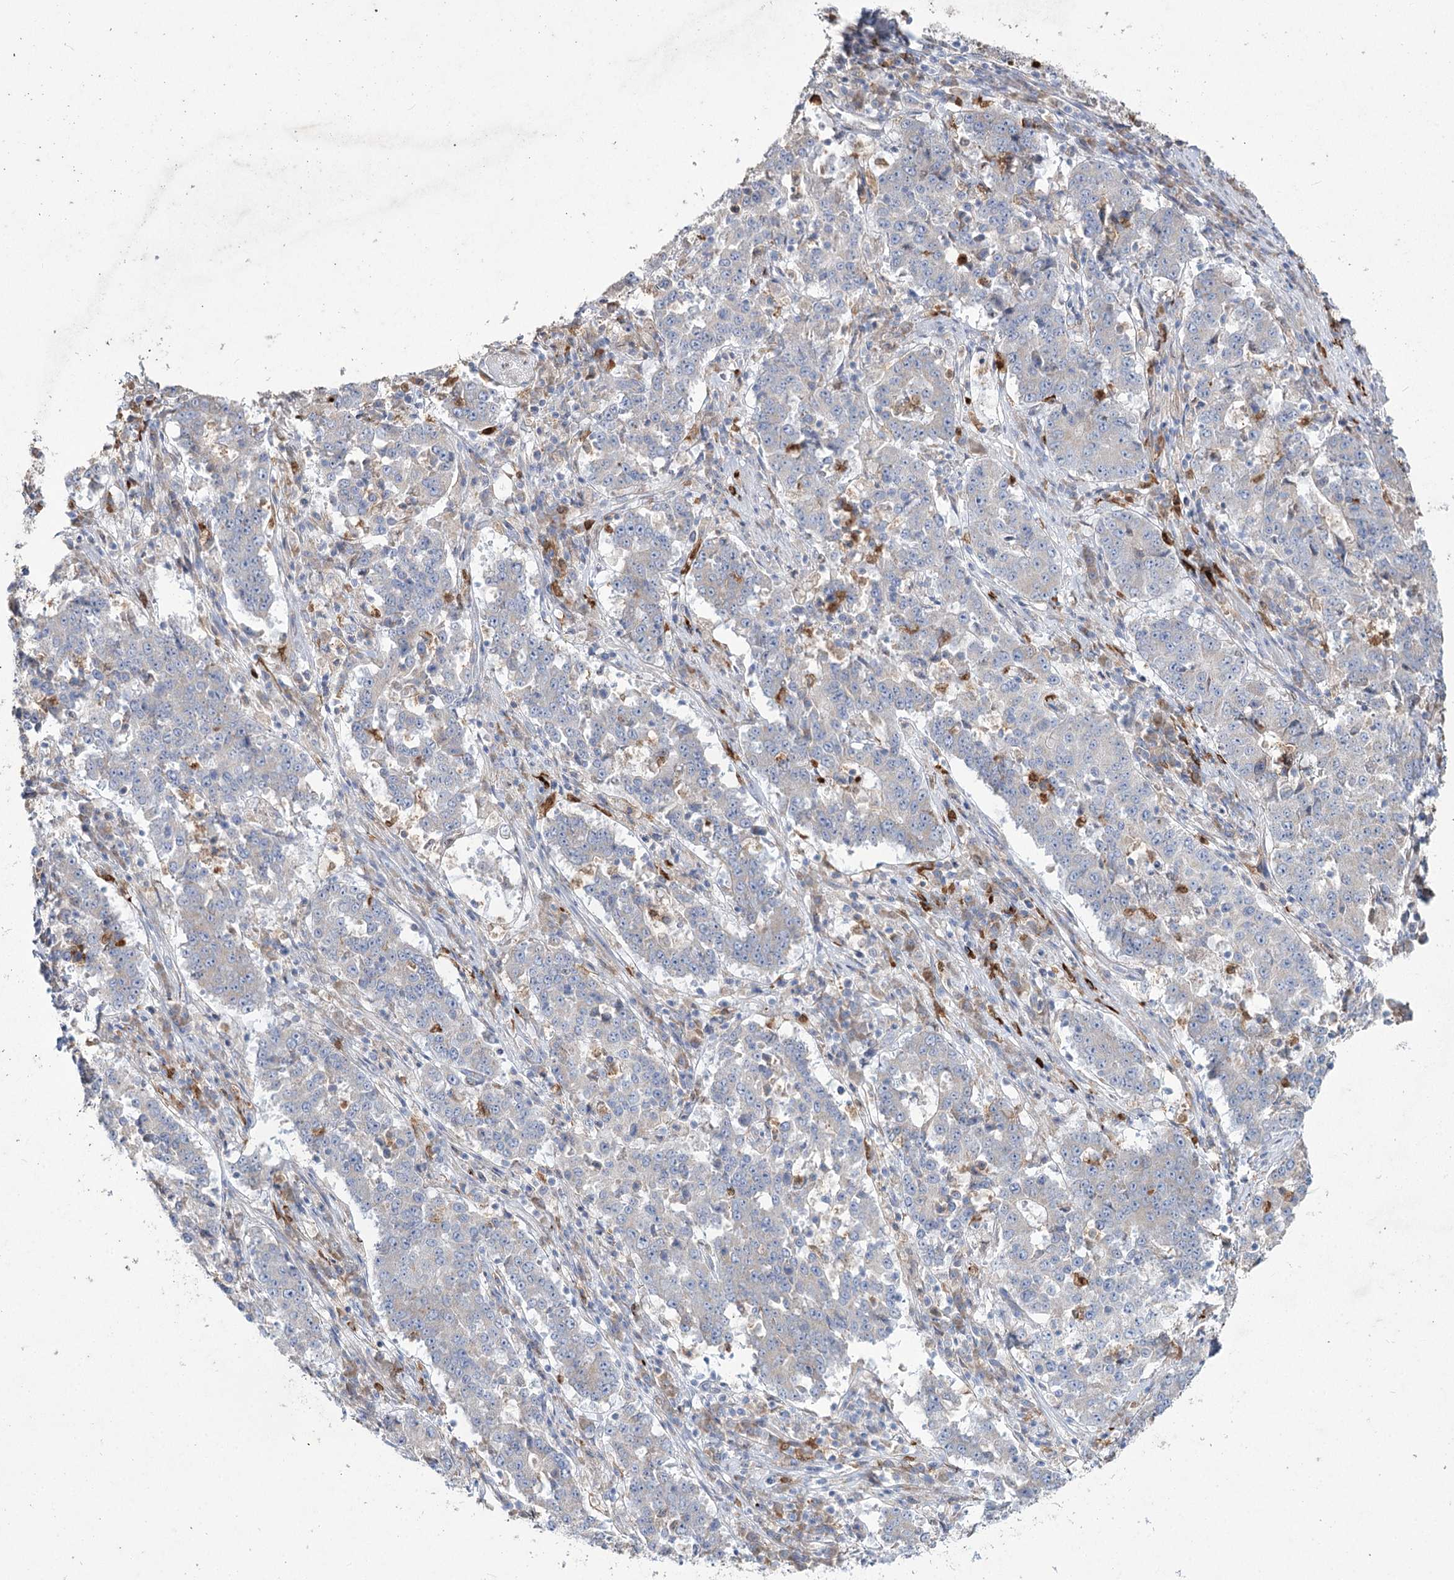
{"staining": {"intensity": "negative", "quantity": "none", "location": "none"}, "tissue": "stomach cancer", "cell_type": "Tumor cells", "image_type": "cancer", "snomed": [{"axis": "morphology", "description": "Adenocarcinoma, NOS"}, {"axis": "topography", "description": "Stomach"}], "caption": "Tumor cells show no significant positivity in adenocarcinoma (stomach).", "gene": "NIPAL4", "patient": {"sex": "male", "age": 59}}